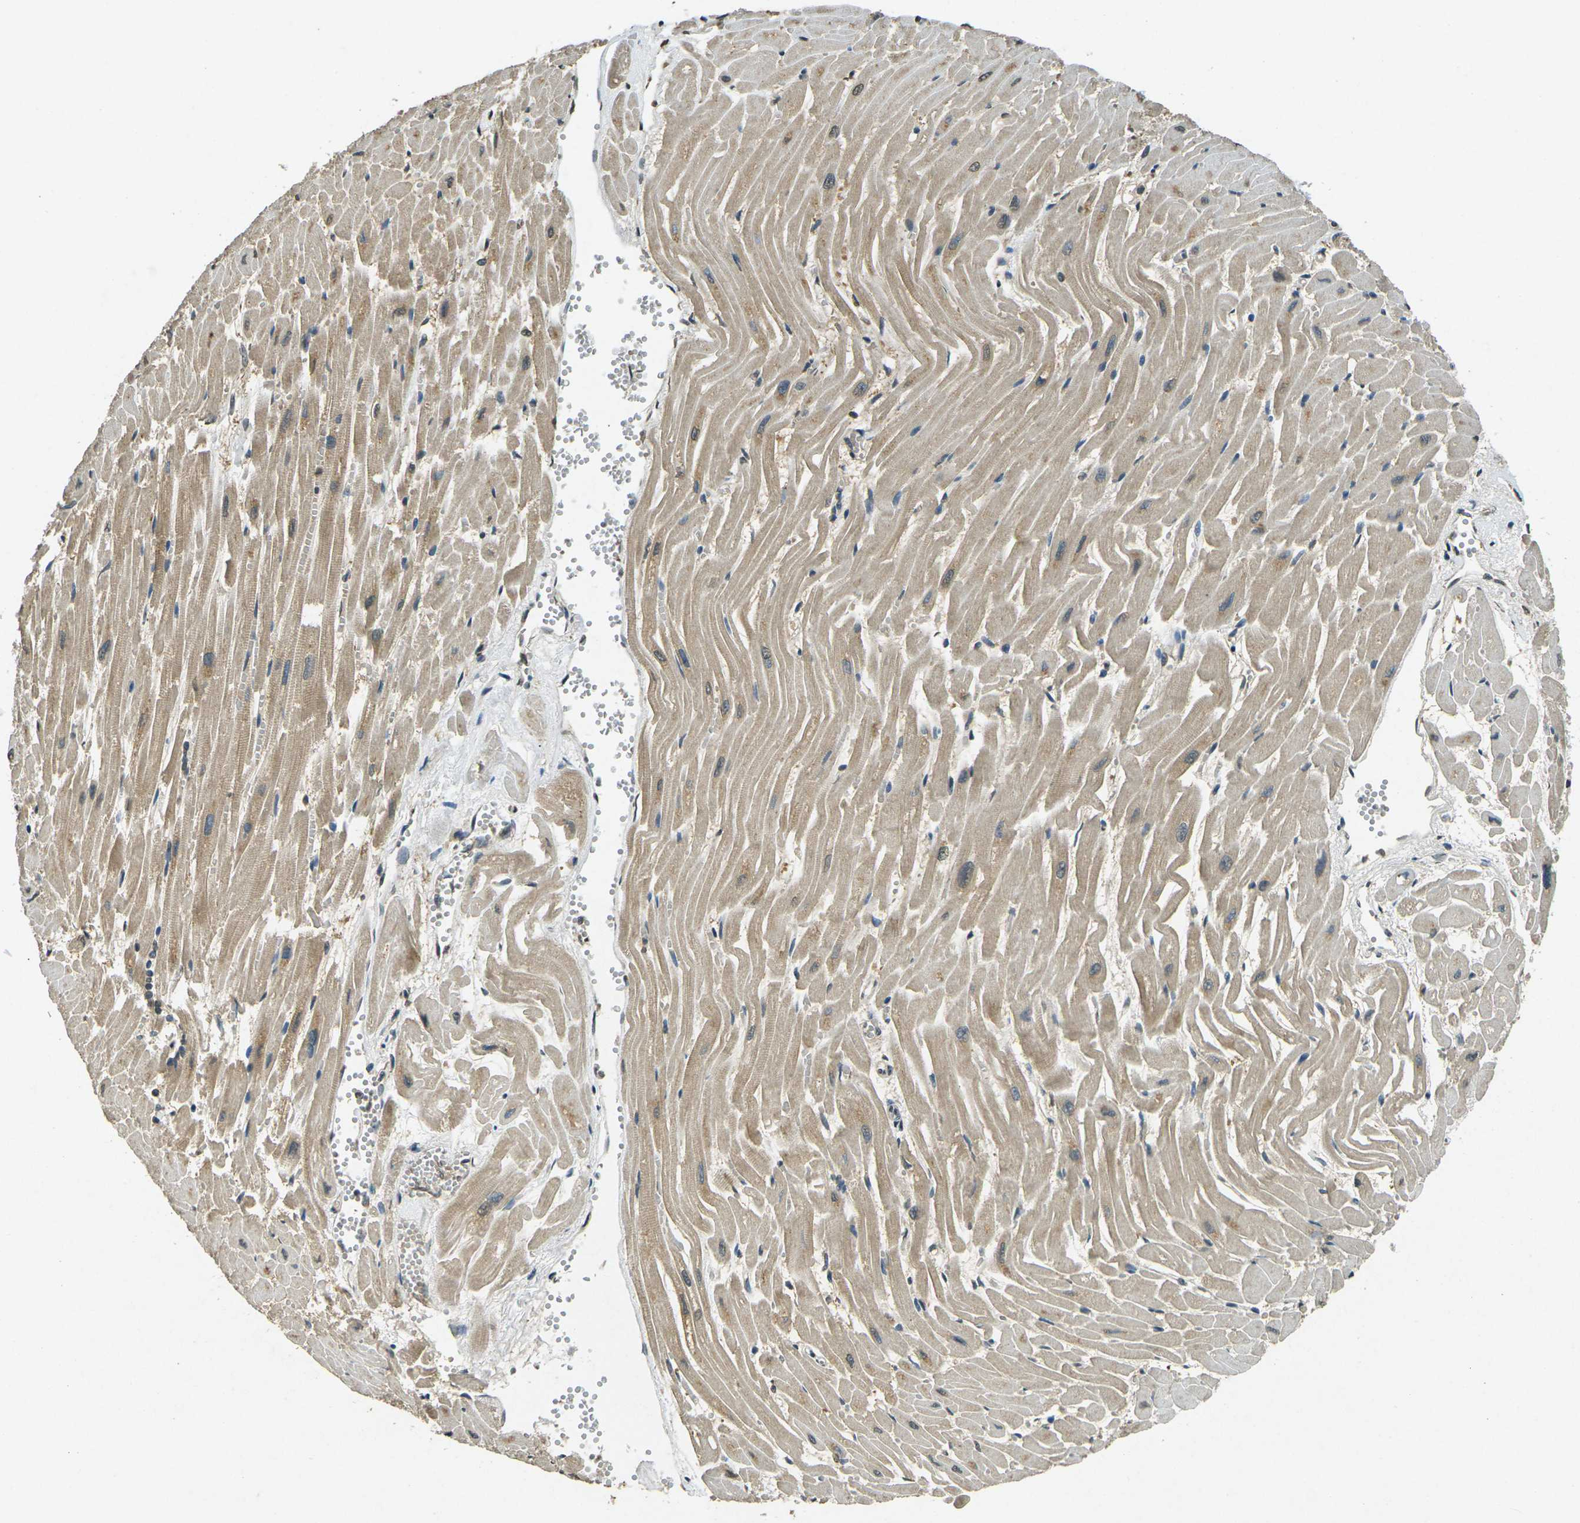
{"staining": {"intensity": "moderate", "quantity": "25%-75%", "location": "cytoplasmic/membranous"}, "tissue": "heart muscle", "cell_type": "Cardiomyocytes", "image_type": "normal", "snomed": [{"axis": "morphology", "description": "Normal tissue, NOS"}, {"axis": "topography", "description": "Heart"}], "caption": "Brown immunohistochemical staining in normal human heart muscle shows moderate cytoplasmic/membranous staining in about 25%-75% of cardiomyocytes. The staining was performed using DAB (3,3'-diaminobenzidine) to visualize the protein expression in brown, while the nuclei were stained in blue with hematoxylin (Magnification: 20x).", "gene": "PDE2A", "patient": {"sex": "female", "age": 19}}